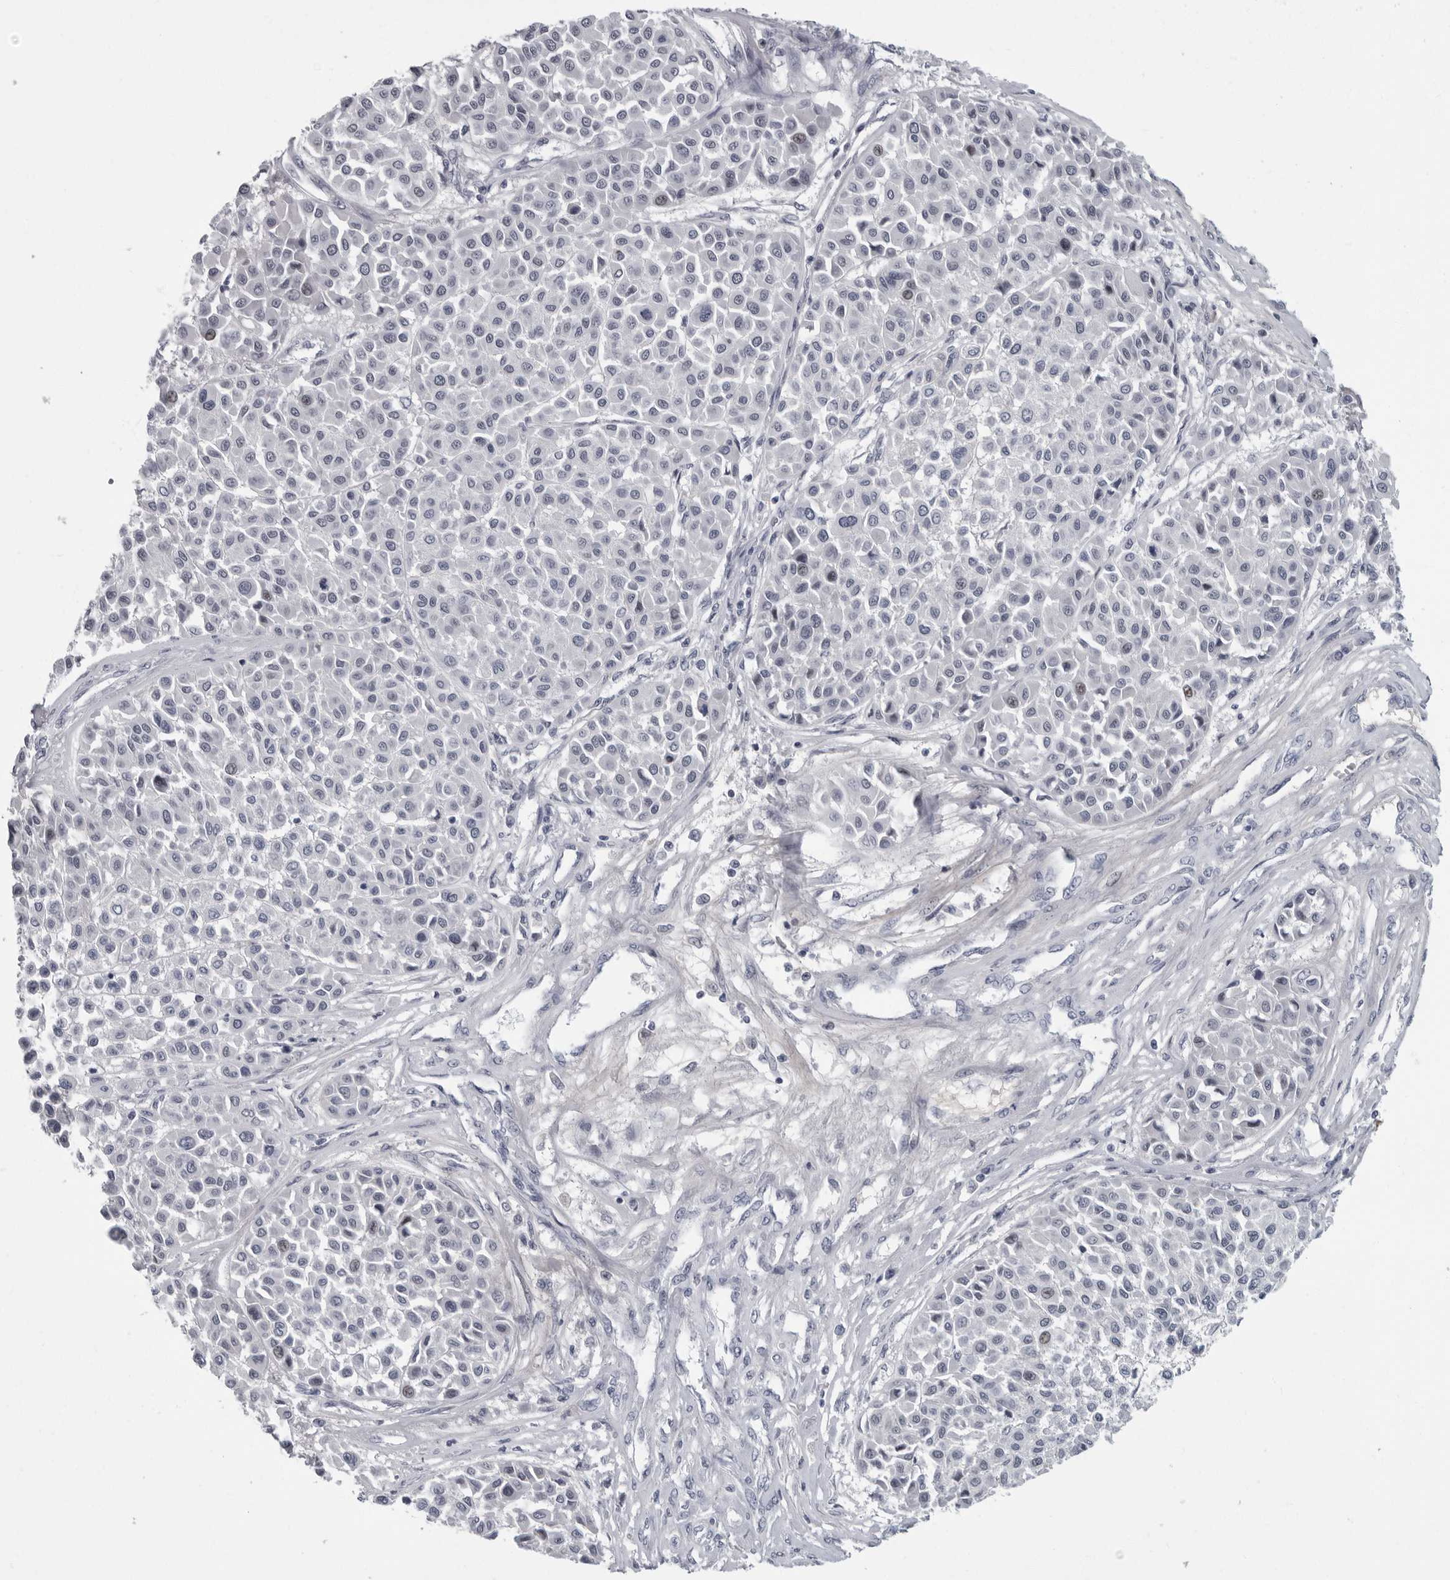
{"staining": {"intensity": "negative", "quantity": "none", "location": "none"}, "tissue": "melanoma", "cell_type": "Tumor cells", "image_type": "cancer", "snomed": [{"axis": "morphology", "description": "Malignant melanoma, Metastatic site"}, {"axis": "topography", "description": "Soft tissue"}], "caption": "DAB (3,3'-diaminobenzidine) immunohistochemical staining of malignant melanoma (metastatic site) displays no significant staining in tumor cells.", "gene": "SLC25A39", "patient": {"sex": "male", "age": 41}}